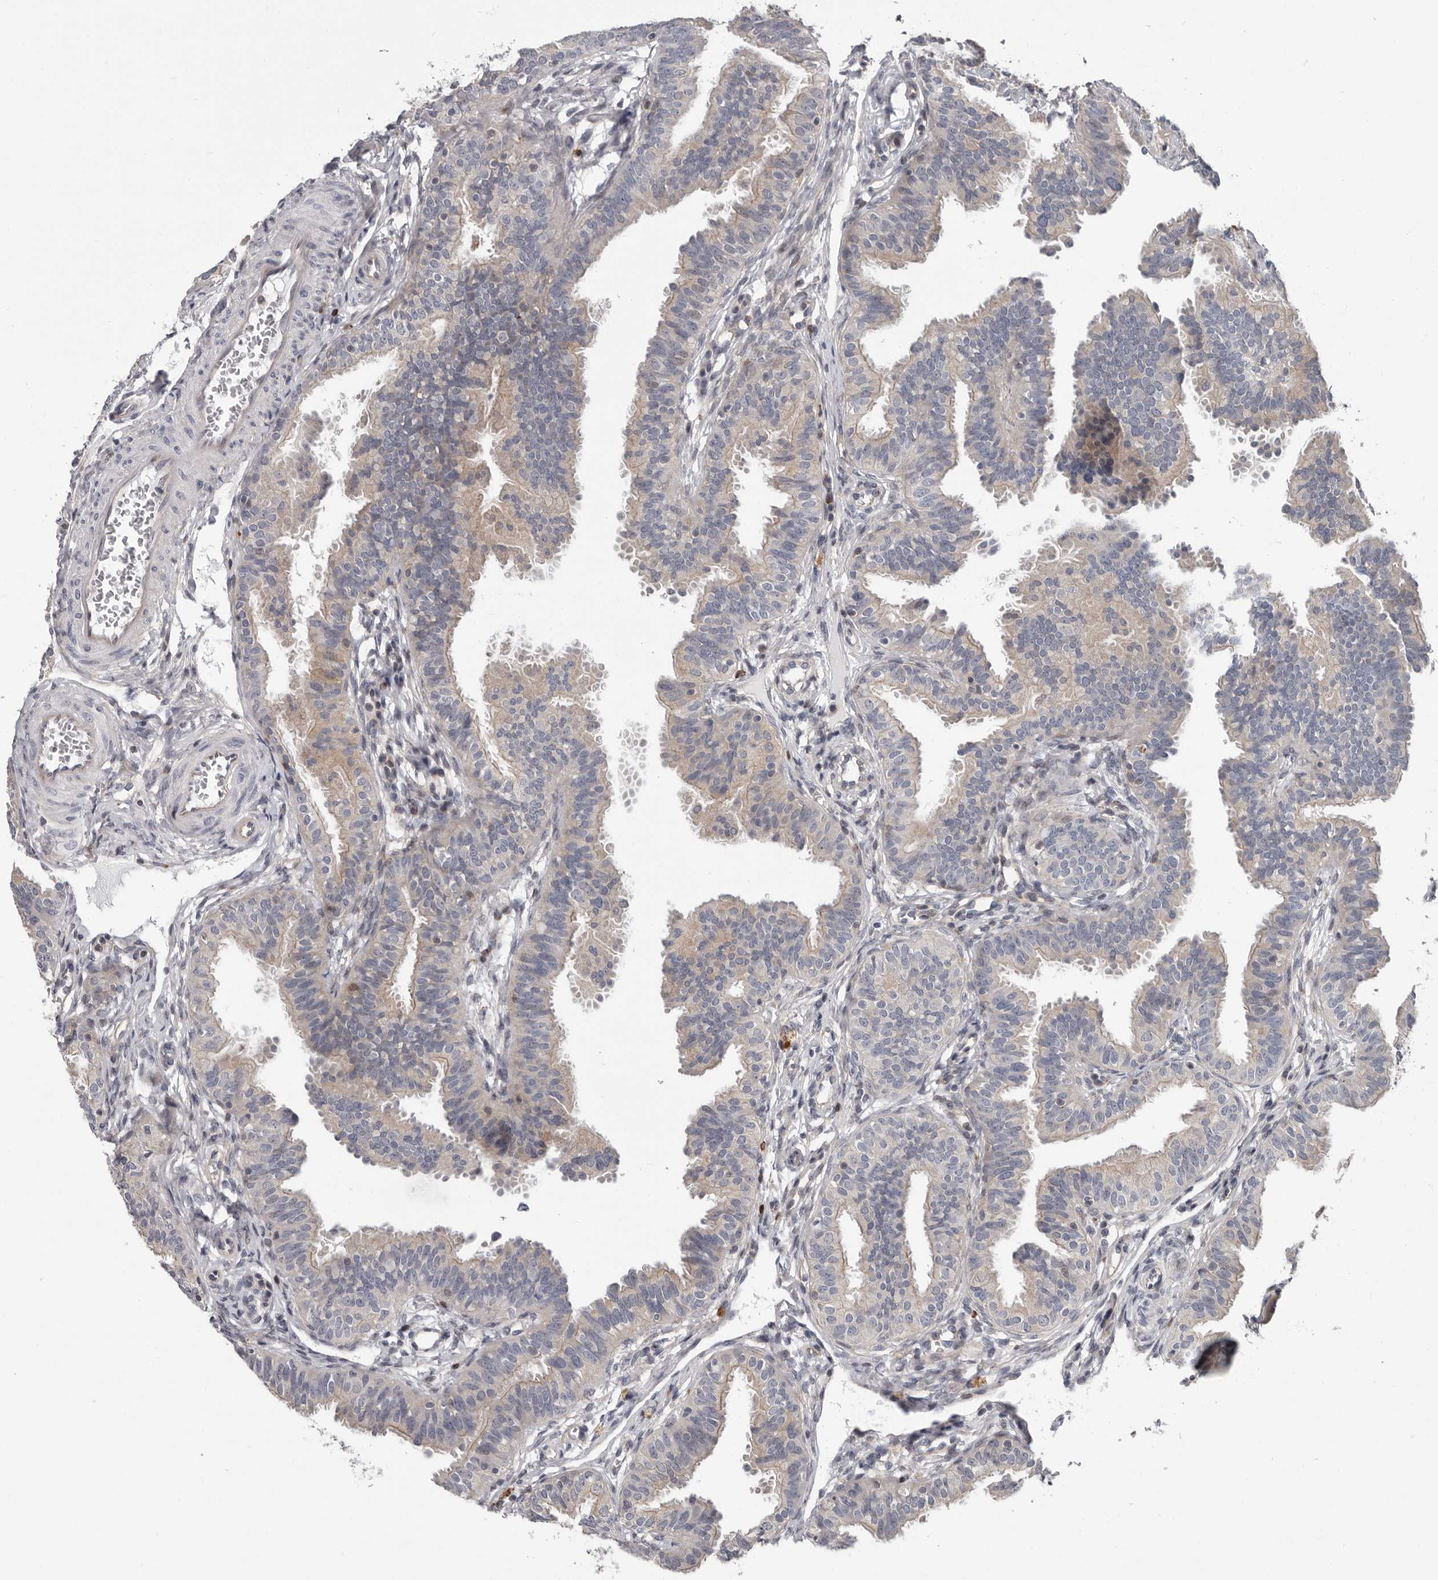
{"staining": {"intensity": "weak", "quantity": "<25%", "location": "cytoplasmic/membranous"}, "tissue": "fallopian tube", "cell_type": "Glandular cells", "image_type": "normal", "snomed": [{"axis": "morphology", "description": "Normal tissue, NOS"}, {"axis": "topography", "description": "Fallopian tube"}], "caption": "High magnification brightfield microscopy of benign fallopian tube stained with DAB (3,3'-diaminobenzidine) (brown) and counterstained with hematoxylin (blue): glandular cells show no significant staining.", "gene": "FGFR4", "patient": {"sex": "female", "age": 35}}